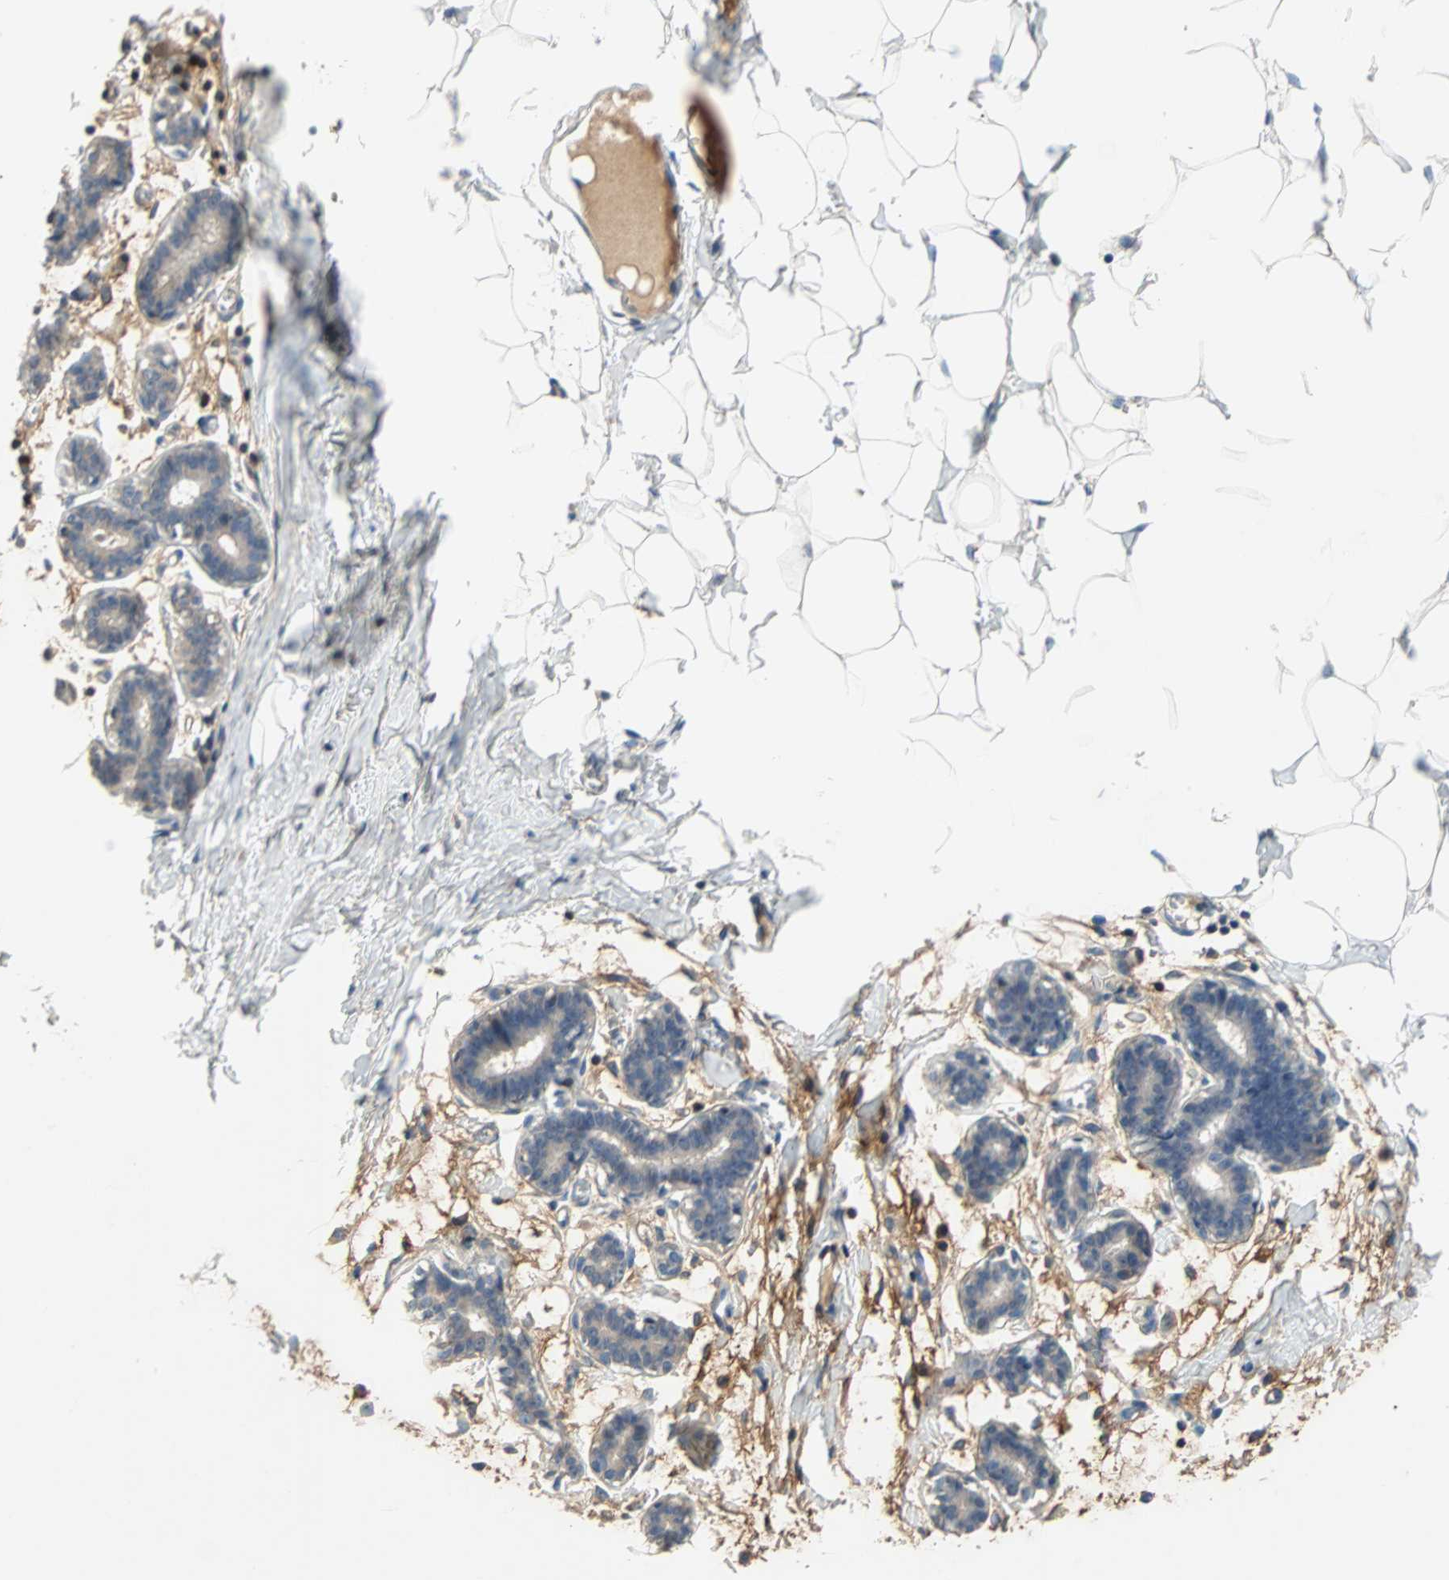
{"staining": {"intensity": "negative", "quantity": "none", "location": "none"}, "tissue": "breast", "cell_type": "Adipocytes", "image_type": "normal", "snomed": [{"axis": "morphology", "description": "Normal tissue, NOS"}, {"axis": "topography", "description": "Breast"}], "caption": "Micrograph shows no significant protein expression in adipocytes of normal breast. (DAB (3,3'-diaminobenzidine) immunohistochemistry (IHC), high magnification).", "gene": "MAP4K1", "patient": {"sex": "female", "age": 27}}